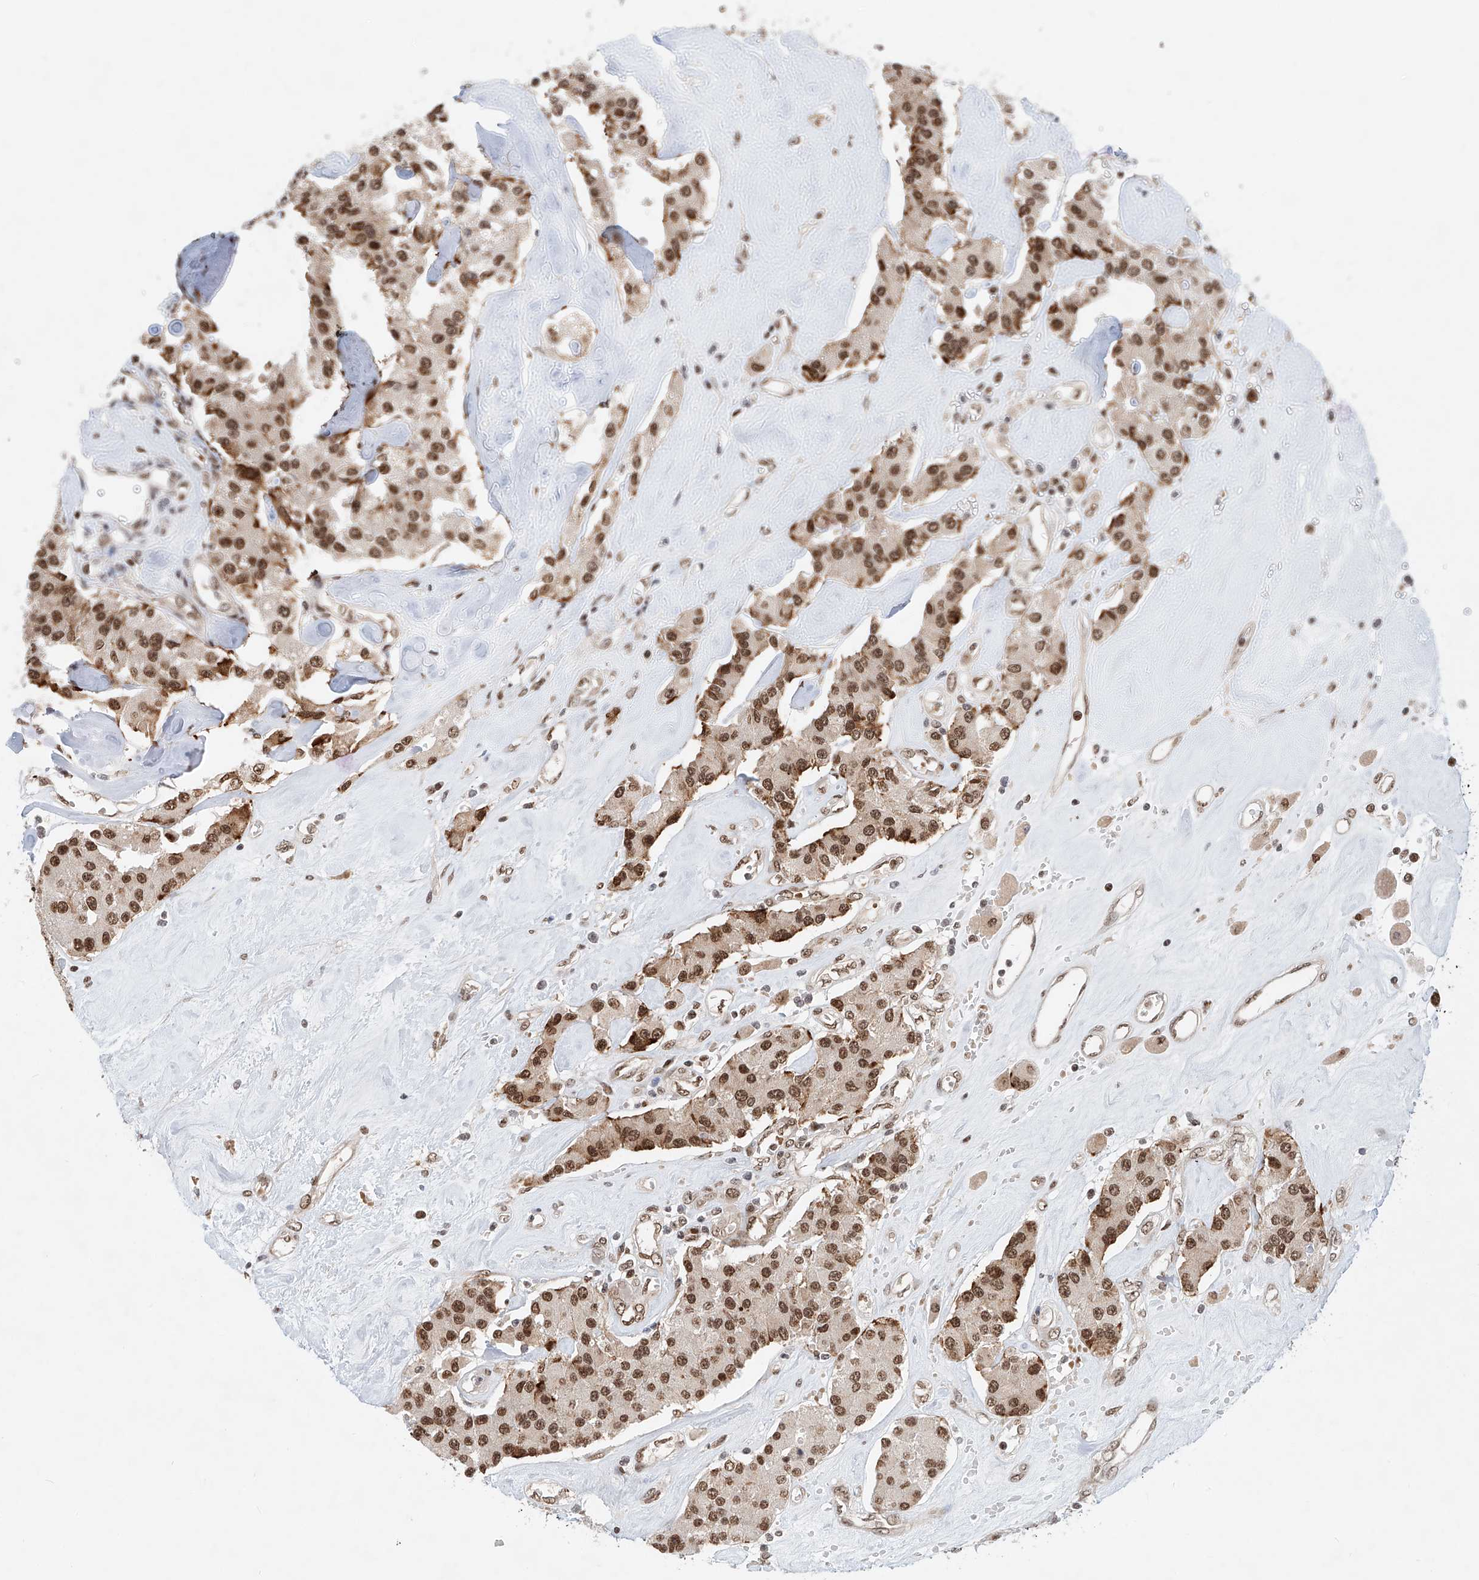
{"staining": {"intensity": "moderate", "quantity": ">75%", "location": "nuclear"}, "tissue": "carcinoid", "cell_type": "Tumor cells", "image_type": "cancer", "snomed": [{"axis": "morphology", "description": "Carcinoid, malignant, NOS"}, {"axis": "topography", "description": "Pancreas"}], "caption": "Immunohistochemical staining of carcinoid reveals medium levels of moderate nuclear staining in about >75% of tumor cells.", "gene": "ZNF470", "patient": {"sex": "male", "age": 41}}